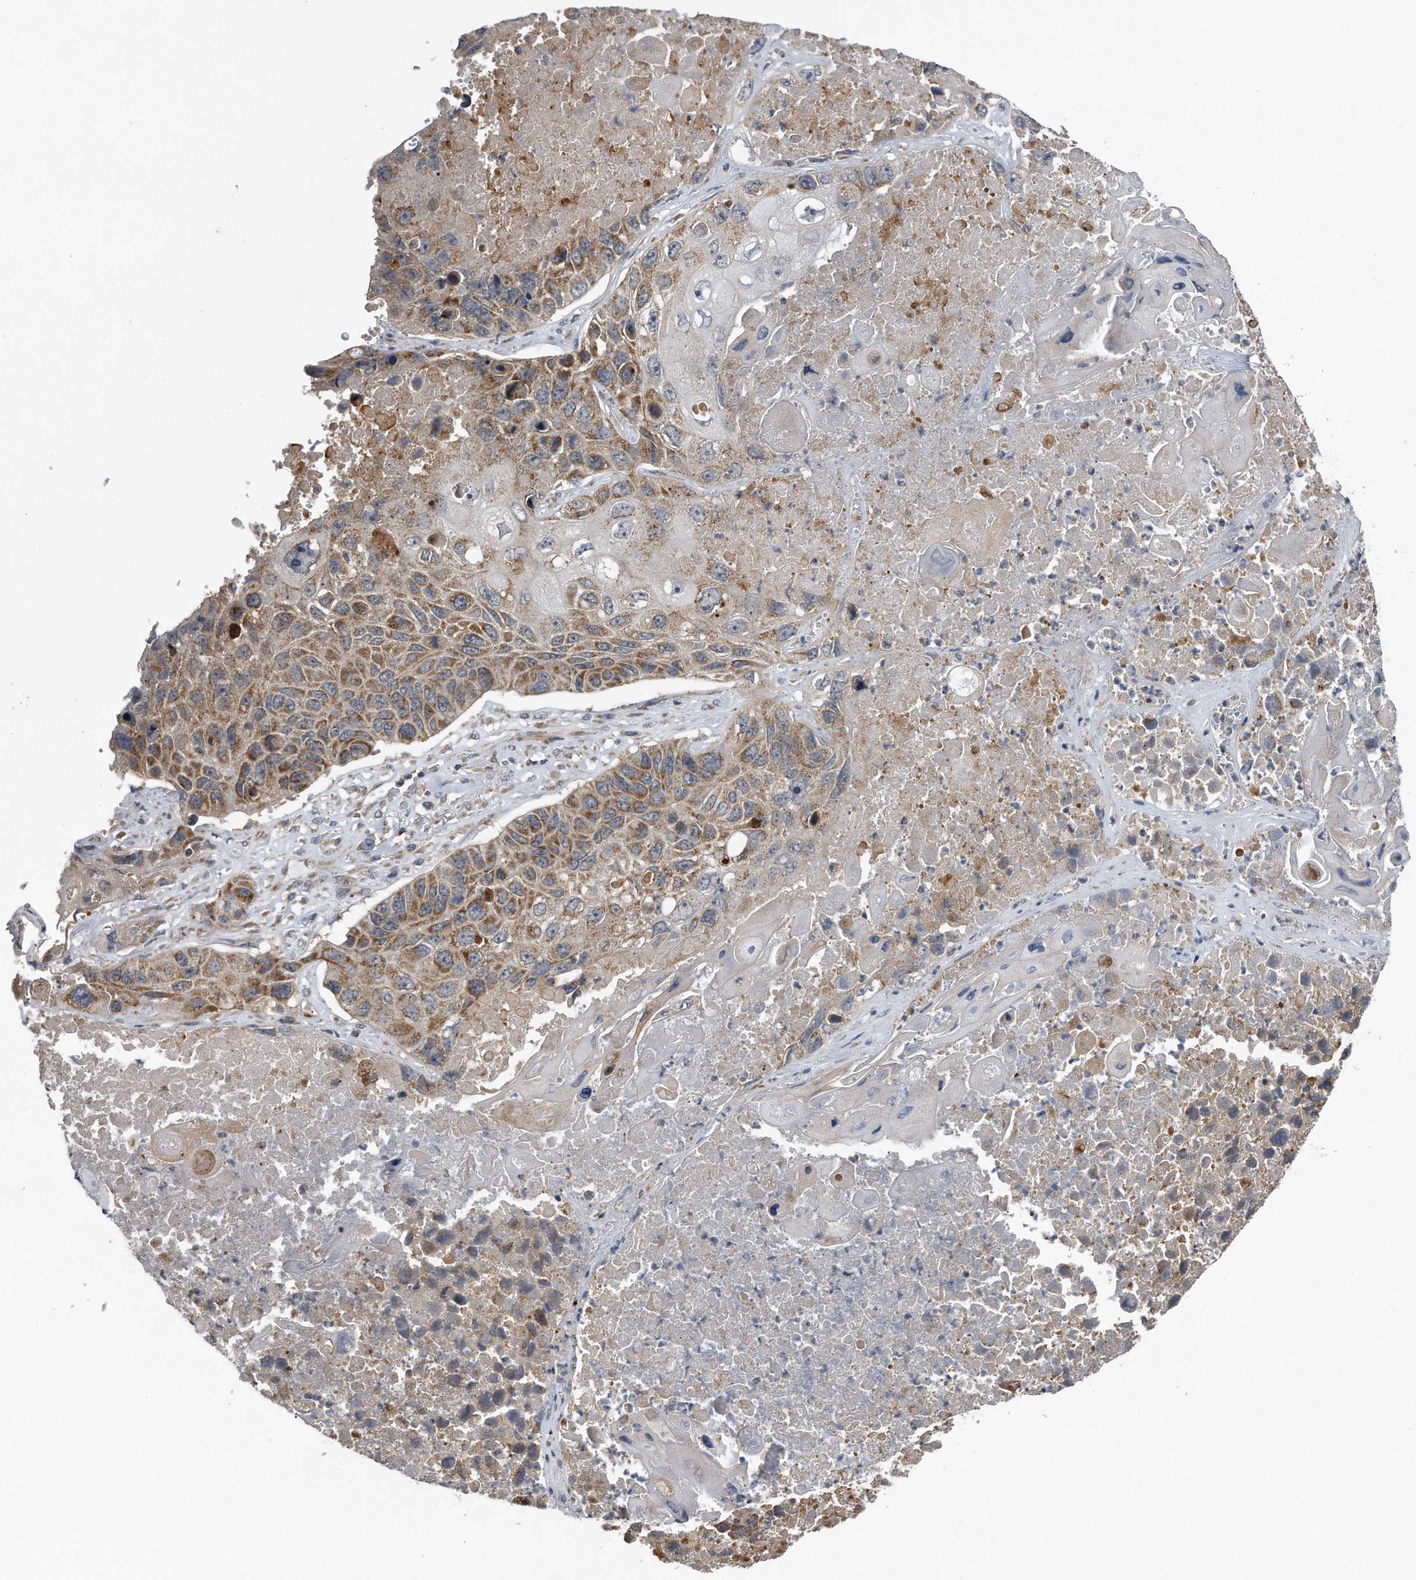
{"staining": {"intensity": "moderate", "quantity": ">75%", "location": "cytoplasmic/membranous"}, "tissue": "lung cancer", "cell_type": "Tumor cells", "image_type": "cancer", "snomed": [{"axis": "morphology", "description": "Squamous cell carcinoma, NOS"}, {"axis": "topography", "description": "Lung"}], "caption": "High-power microscopy captured an immunohistochemistry histopathology image of lung cancer, revealing moderate cytoplasmic/membranous expression in approximately >75% of tumor cells. Immunohistochemistry (ihc) stains the protein of interest in brown and the nuclei are stained blue.", "gene": "LYRM4", "patient": {"sex": "male", "age": 61}}